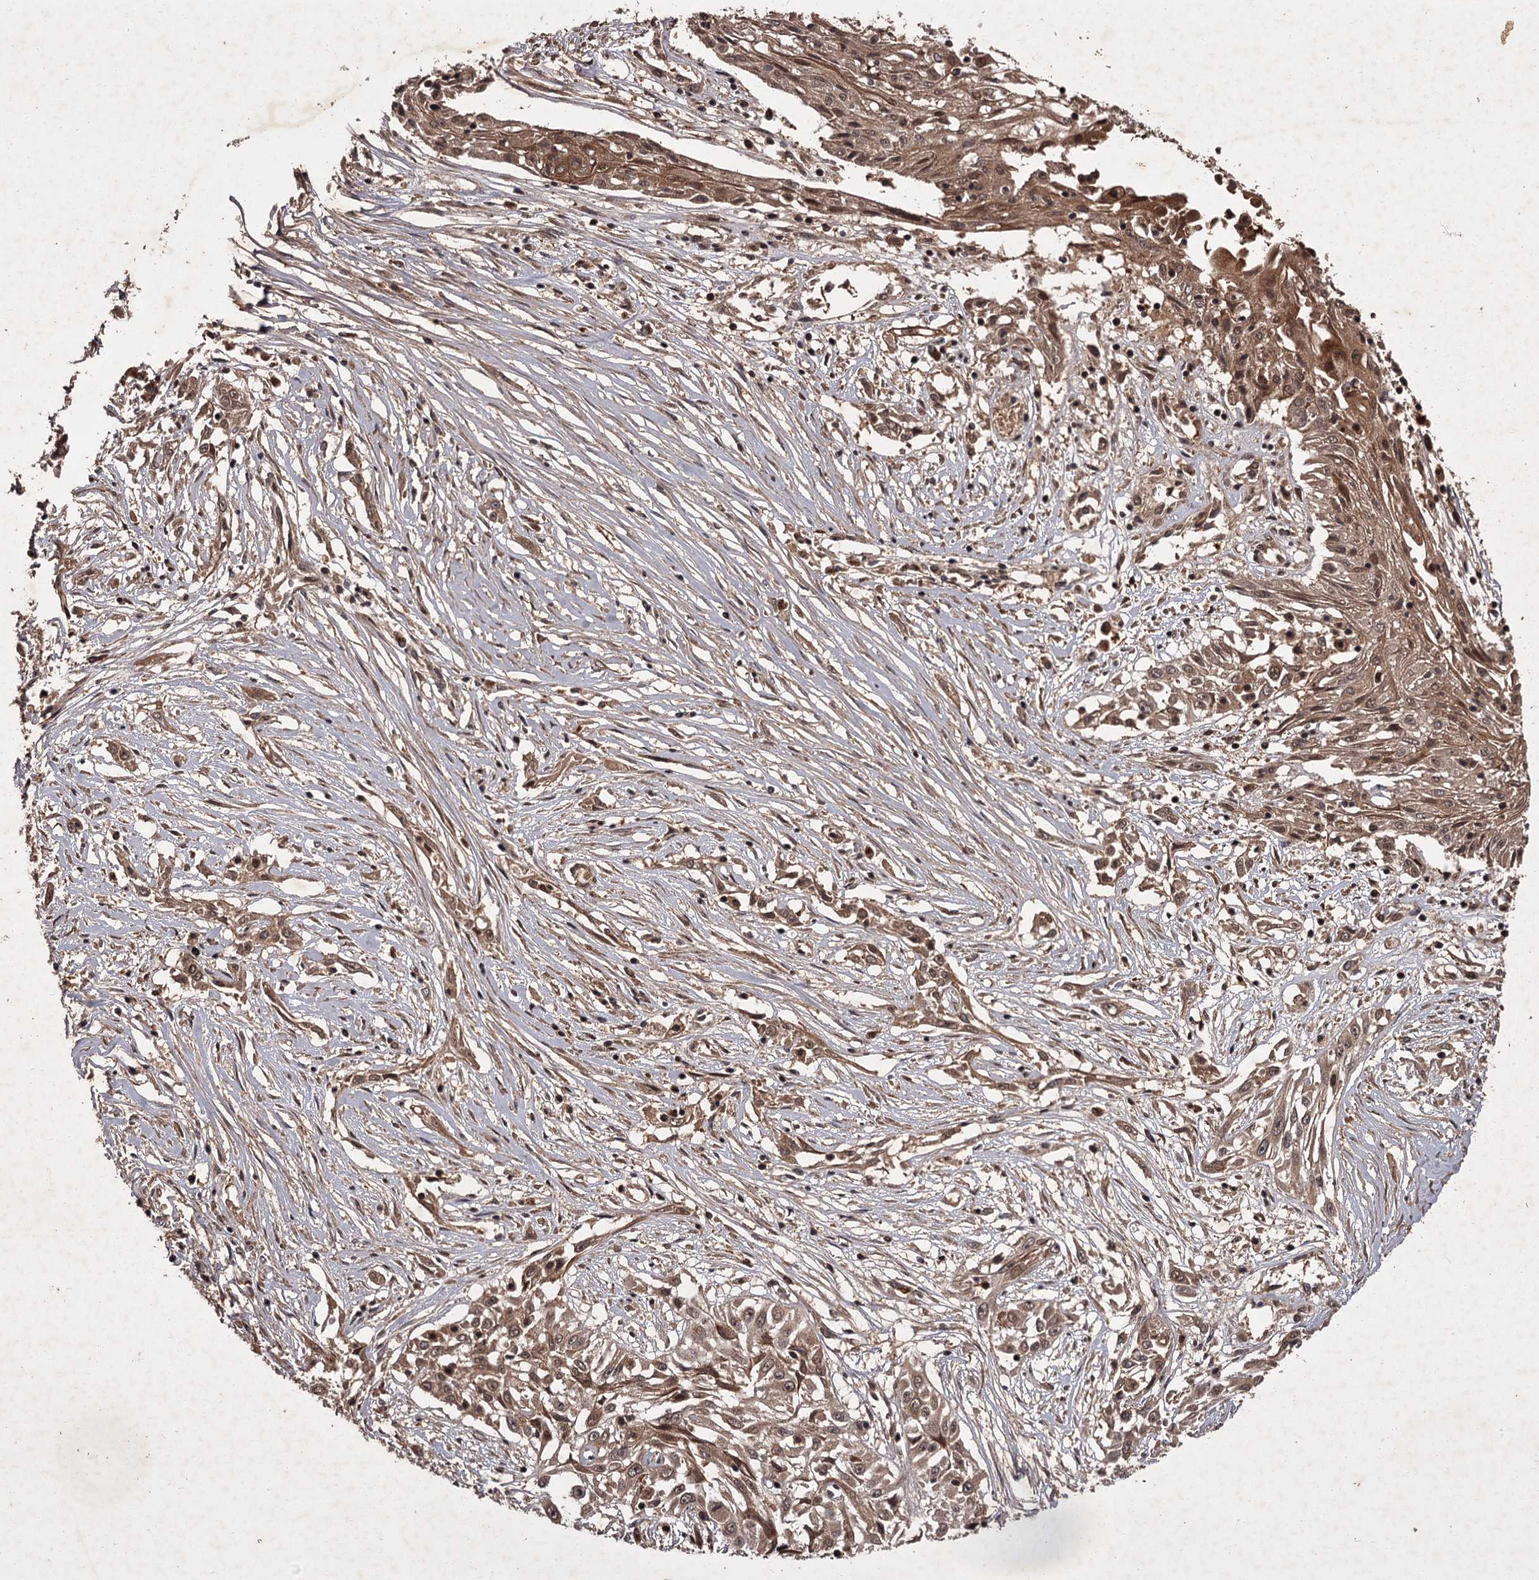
{"staining": {"intensity": "moderate", "quantity": ">75%", "location": "cytoplasmic/membranous,nuclear"}, "tissue": "skin cancer", "cell_type": "Tumor cells", "image_type": "cancer", "snomed": [{"axis": "morphology", "description": "Squamous cell carcinoma, NOS"}, {"axis": "morphology", "description": "Squamous cell carcinoma, metastatic, NOS"}, {"axis": "topography", "description": "Skin"}, {"axis": "topography", "description": "Lymph node"}], "caption": "A high-resolution histopathology image shows immunohistochemistry staining of metastatic squamous cell carcinoma (skin), which displays moderate cytoplasmic/membranous and nuclear staining in about >75% of tumor cells.", "gene": "TBC1D23", "patient": {"sex": "male", "age": 75}}